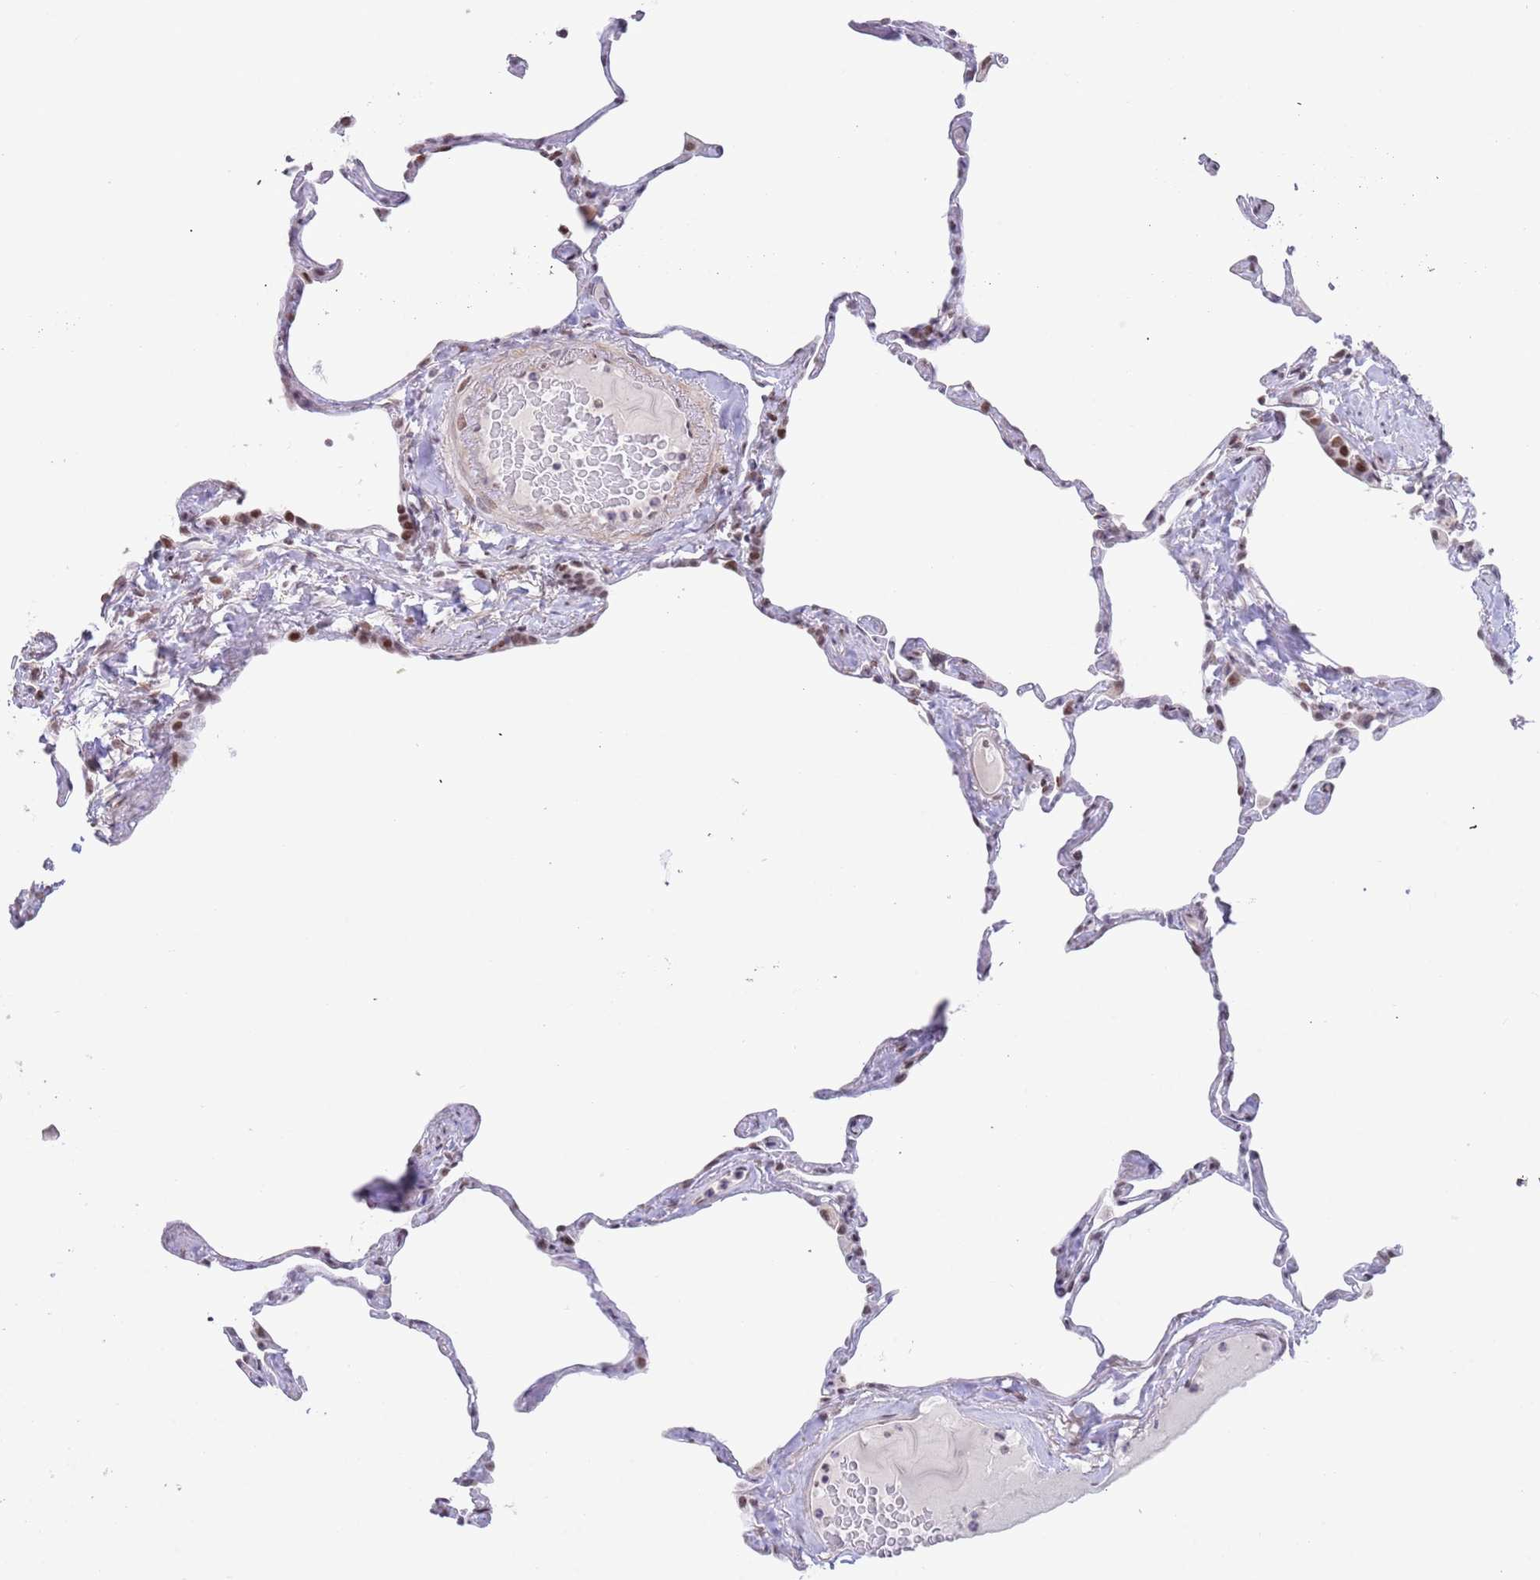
{"staining": {"intensity": "negative", "quantity": "none", "location": "none"}, "tissue": "lung", "cell_type": "Alveolar cells", "image_type": "normal", "snomed": [{"axis": "morphology", "description": "Normal tissue, NOS"}, {"axis": "topography", "description": "Lung"}], "caption": "DAB (3,3'-diaminobenzidine) immunohistochemical staining of unremarkable lung exhibits no significant expression in alveolar cells.", "gene": "ZNF382", "patient": {"sex": "male", "age": 65}}